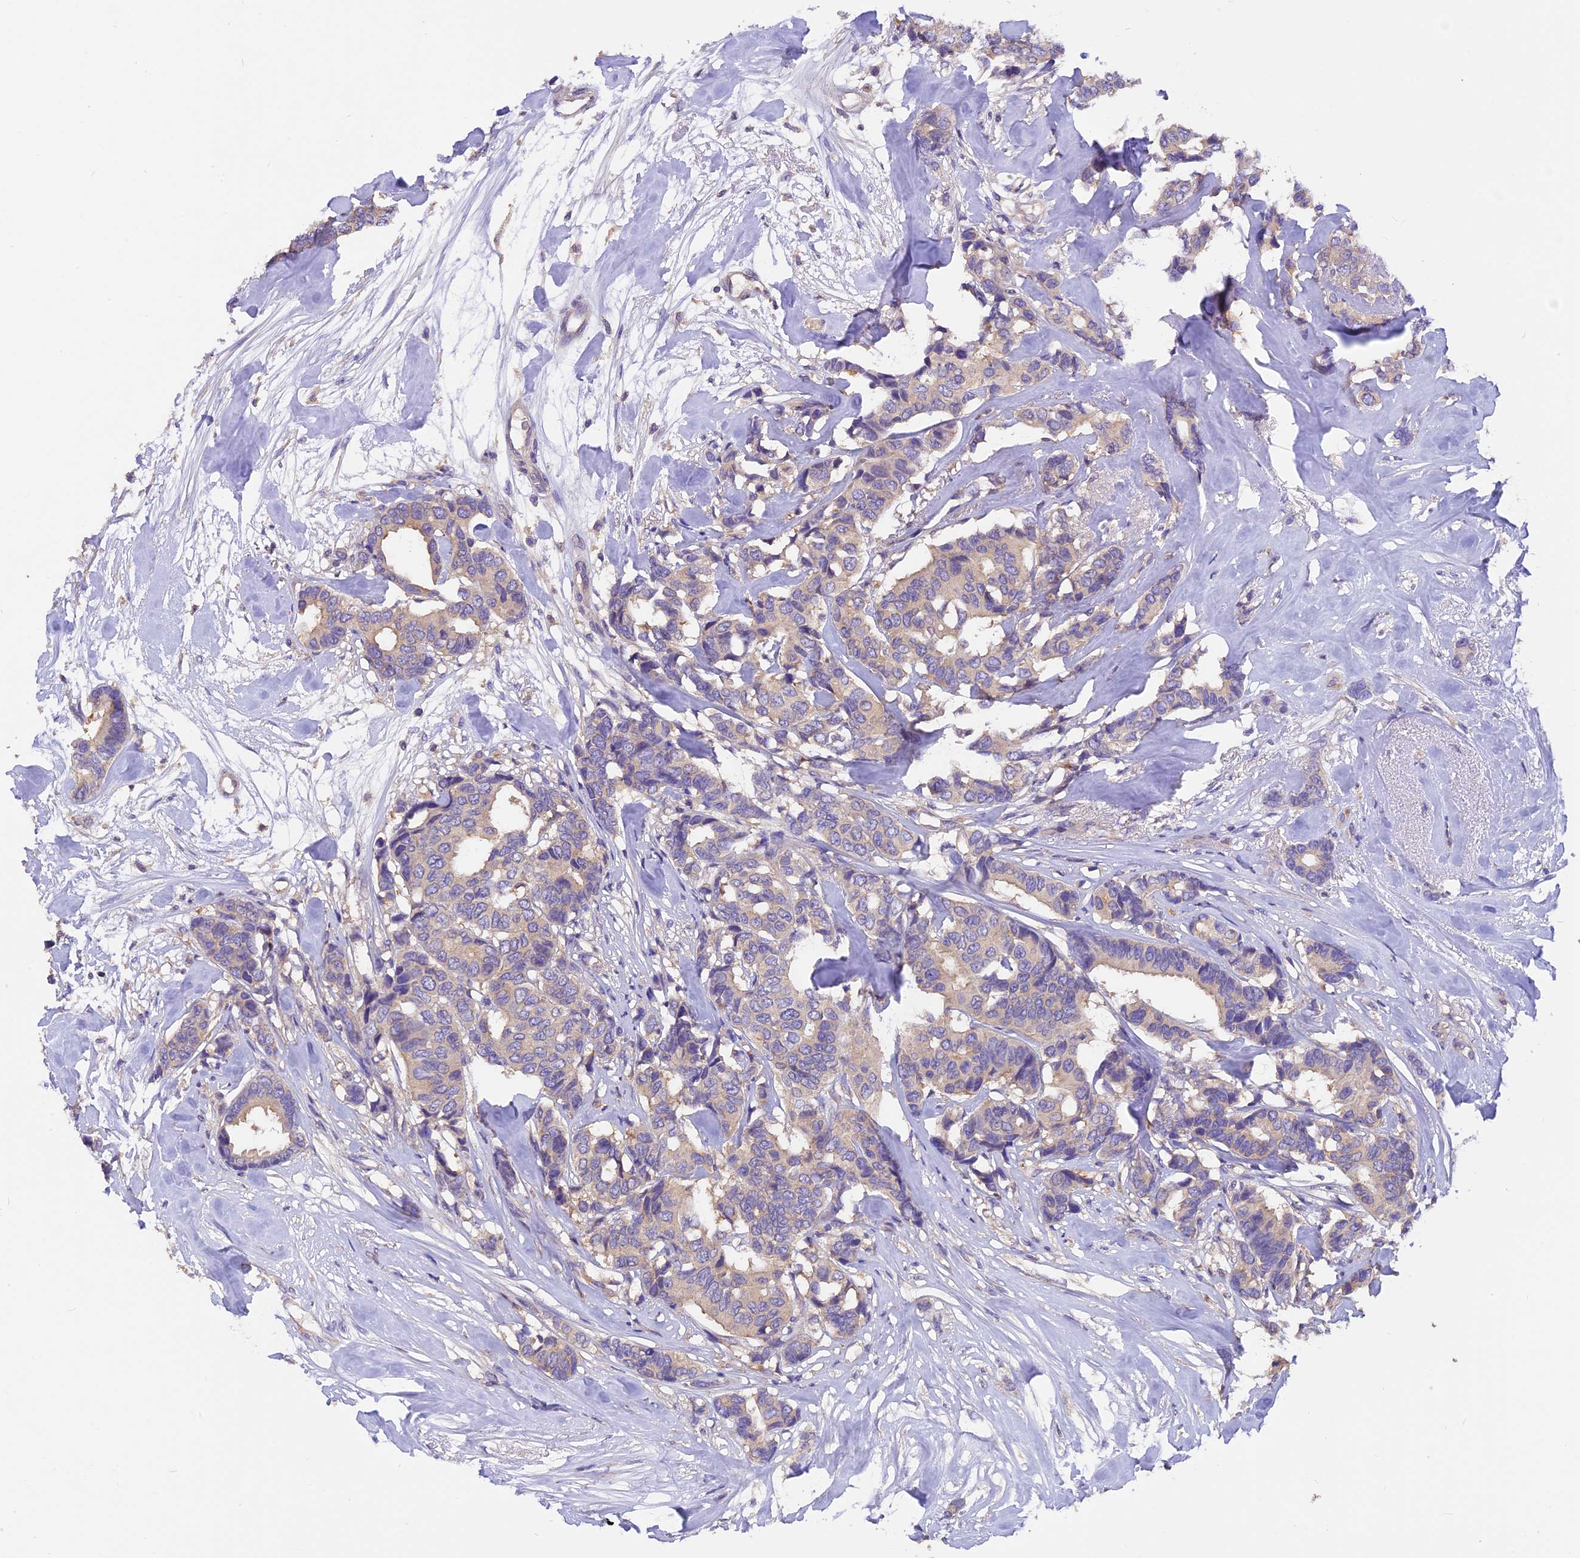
{"staining": {"intensity": "negative", "quantity": "none", "location": "none"}, "tissue": "breast cancer", "cell_type": "Tumor cells", "image_type": "cancer", "snomed": [{"axis": "morphology", "description": "Duct carcinoma"}, {"axis": "topography", "description": "Breast"}], "caption": "The photomicrograph displays no staining of tumor cells in breast cancer (infiltrating ductal carcinoma). (DAB immunohistochemistry (IHC) with hematoxylin counter stain).", "gene": "AP3B2", "patient": {"sex": "female", "age": 87}}